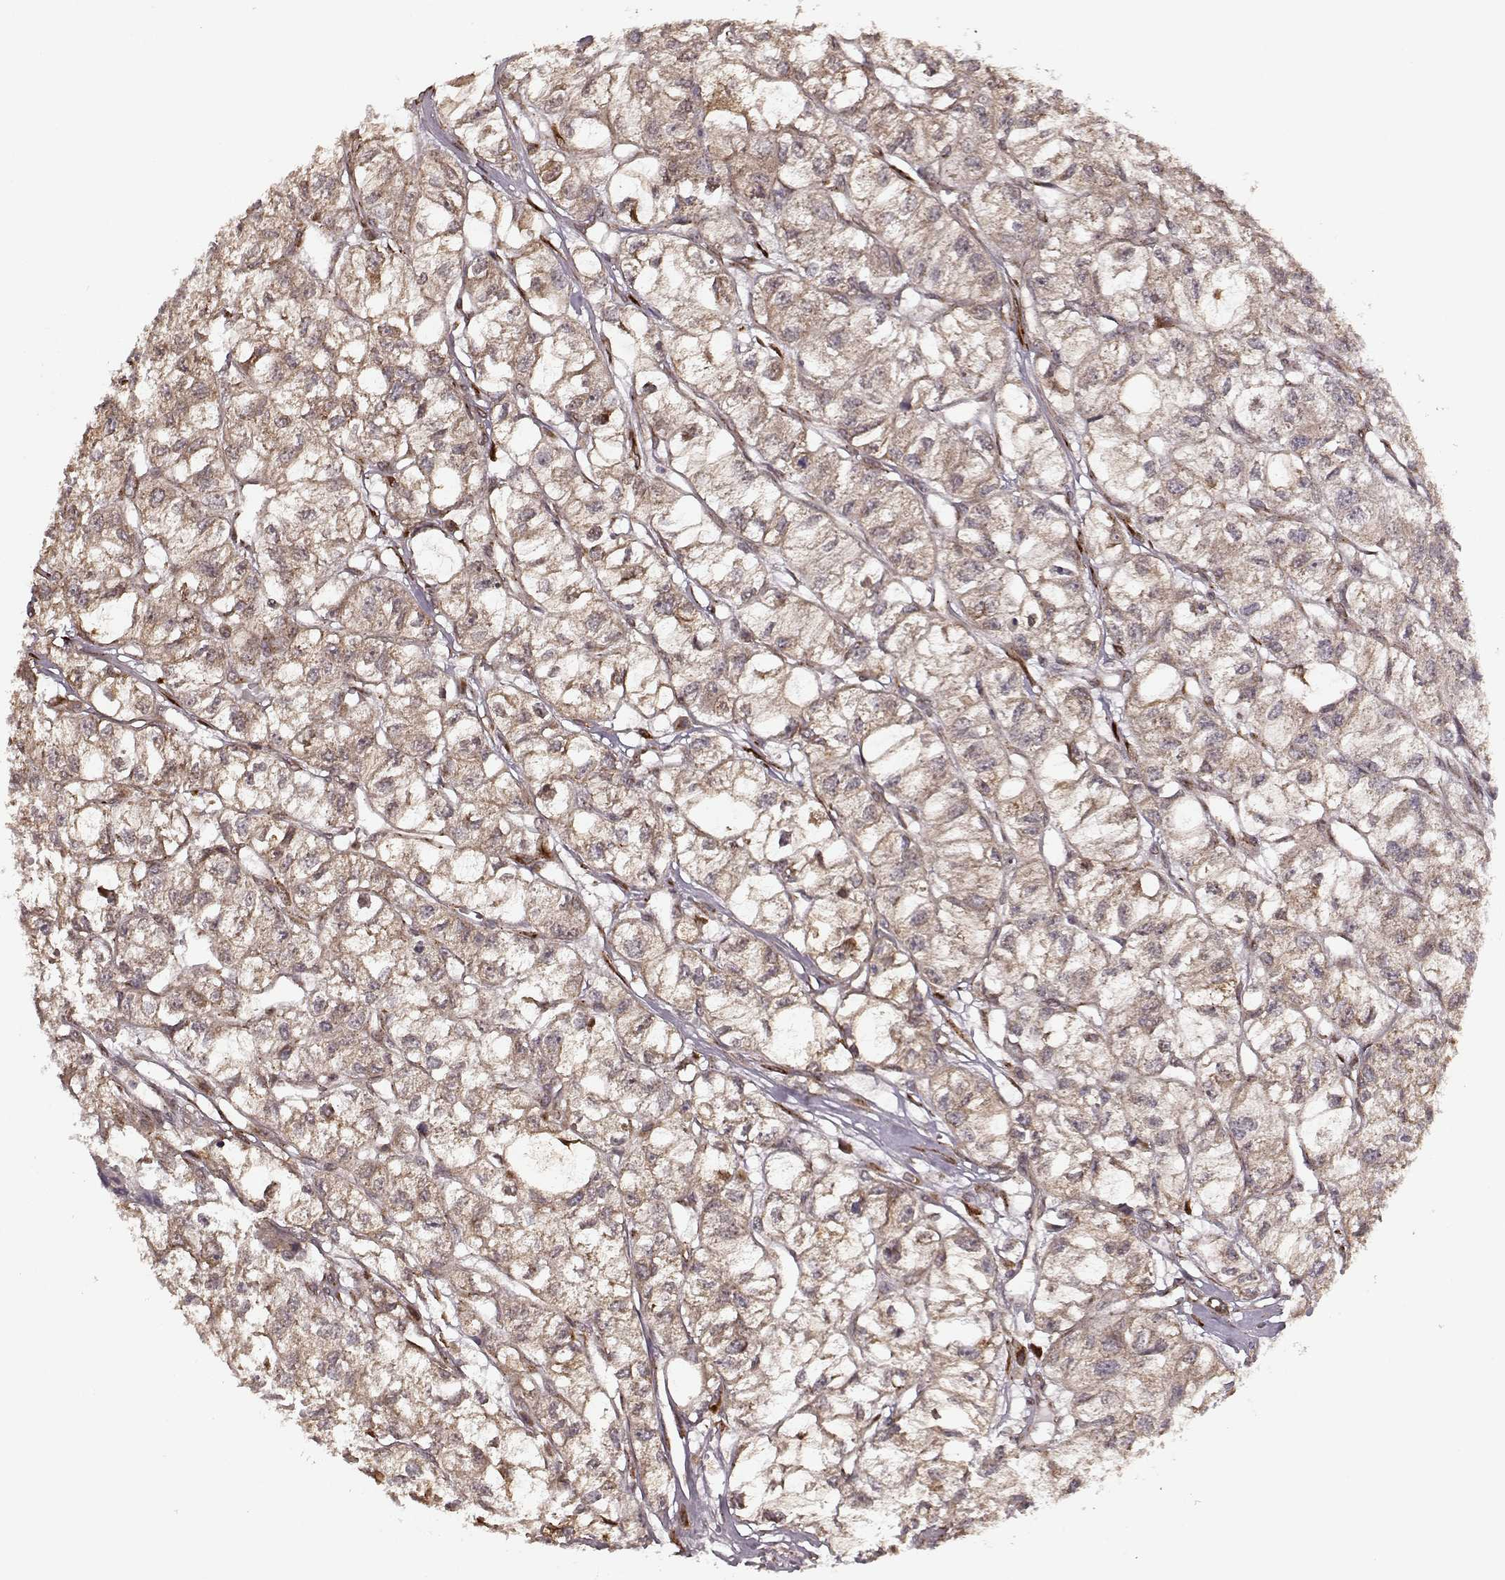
{"staining": {"intensity": "weak", "quantity": ">75%", "location": "cytoplasmic/membranous"}, "tissue": "renal cancer", "cell_type": "Tumor cells", "image_type": "cancer", "snomed": [{"axis": "morphology", "description": "Adenocarcinoma, NOS"}, {"axis": "topography", "description": "Kidney"}], "caption": "DAB (3,3'-diaminobenzidine) immunohistochemical staining of human renal adenocarcinoma shows weak cytoplasmic/membranous protein staining in about >75% of tumor cells.", "gene": "YIPF5", "patient": {"sex": "male", "age": 56}}